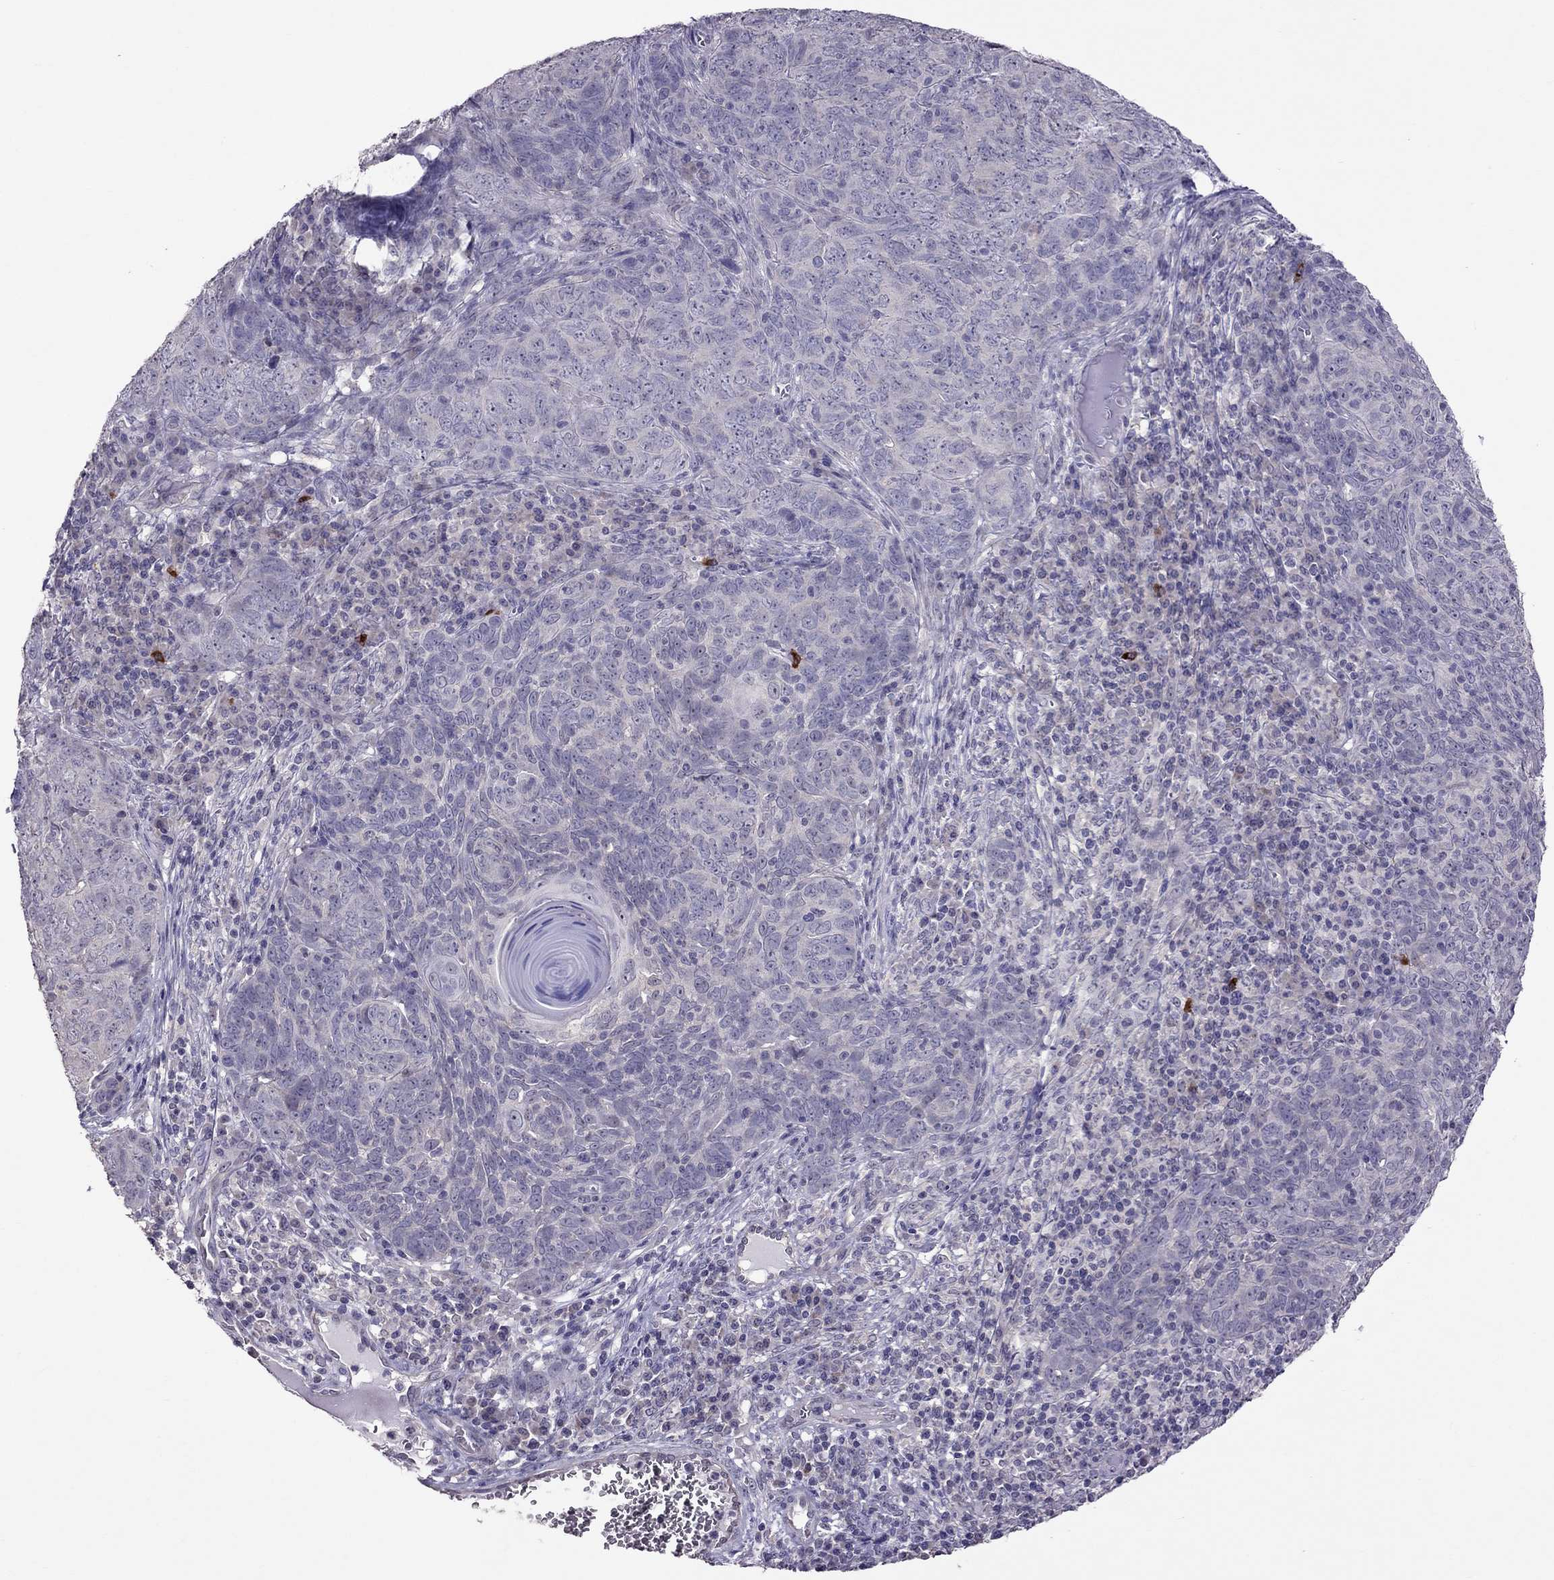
{"staining": {"intensity": "negative", "quantity": "none", "location": "none"}, "tissue": "skin cancer", "cell_type": "Tumor cells", "image_type": "cancer", "snomed": [{"axis": "morphology", "description": "Squamous cell carcinoma, NOS"}, {"axis": "topography", "description": "Skin"}, {"axis": "topography", "description": "Anal"}], "caption": "Protein analysis of skin cancer displays no significant positivity in tumor cells. (Stains: DAB (3,3'-diaminobenzidine) immunohistochemistry with hematoxylin counter stain, Microscopy: brightfield microscopy at high magnification).", "gene": "LRRC46", "patient": {"sex": "female", "age": 51}}